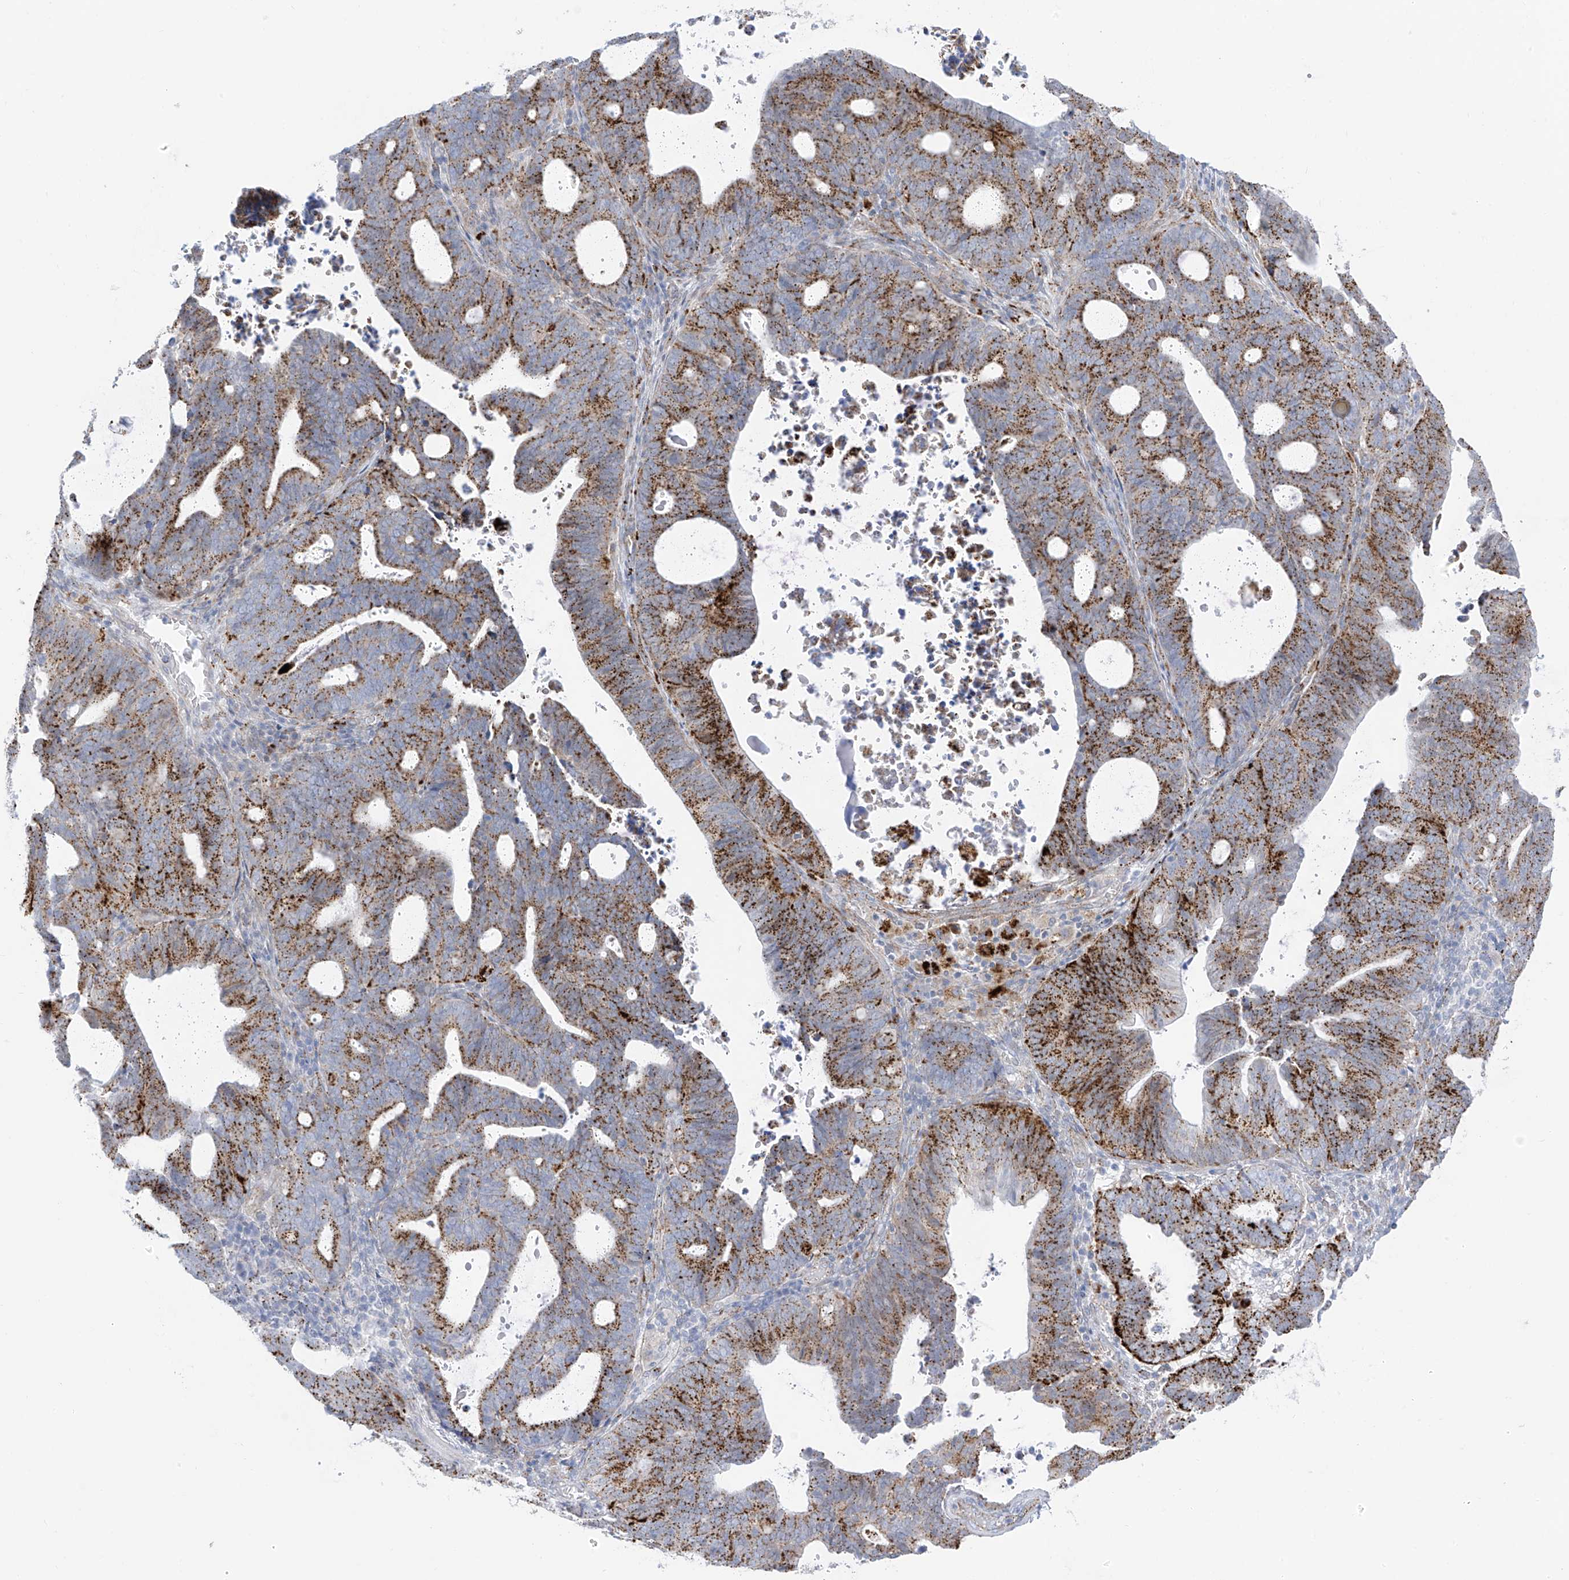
{"staining": {"intensity": "moderate", "quantity": ">75%", "location": "cytoplasmic/membranous"}, "tissue": "endometrial cancer", "cell_type": "Tumor cells", "image_type": "cancer", "snomed": [{"axis": "morphology", "description": "Adenocarcinoma, NOS"}, {"axis": "topography", "description": "Uterus"}], "caption": "The micrograph exhibits immunohistochemical staining of endometrial adenocarcinoma. There is moderate cytoplasmic/membranous staining is identified in approximately >75% of tumor cells.", "gene": "PSPH", "patient": {"sex": "female", "age": 83}}